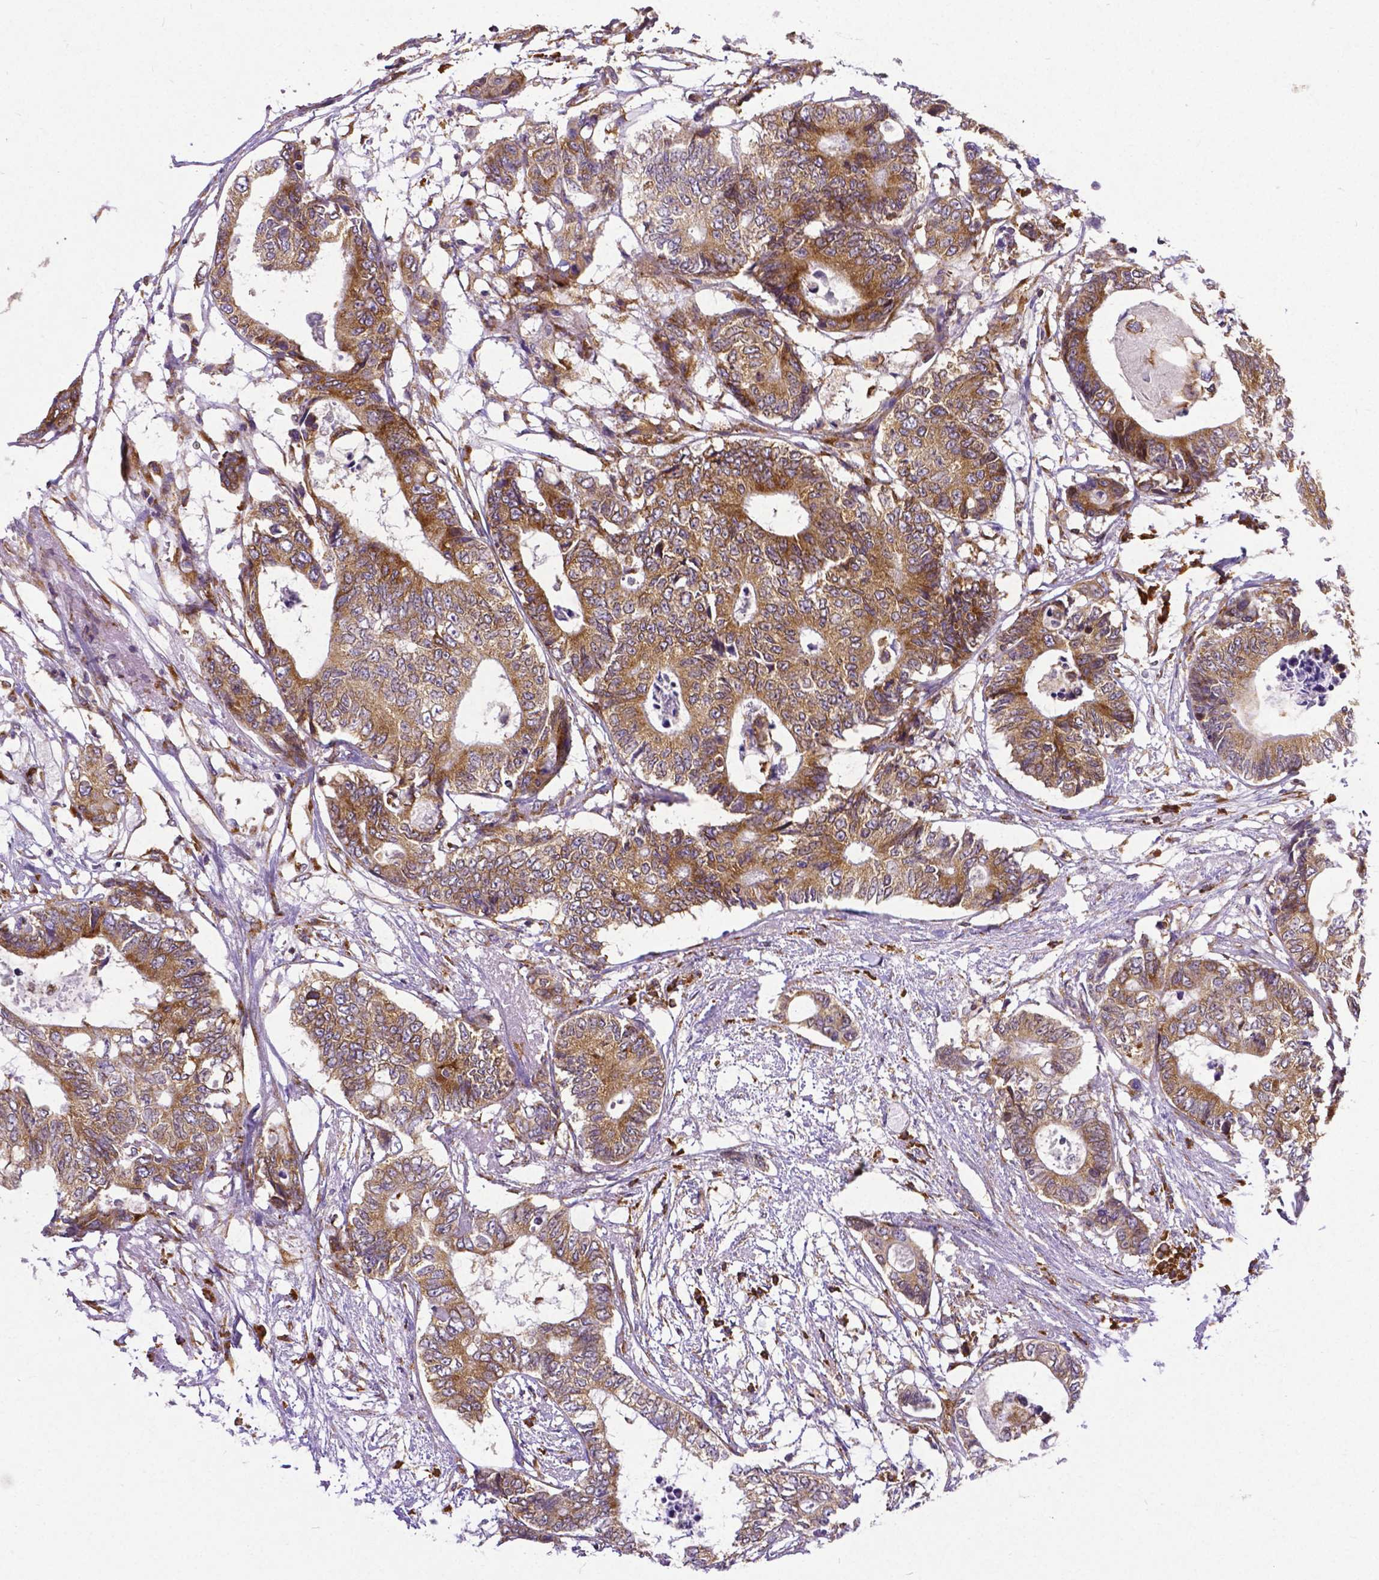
{"staining": {"intensity": "moderate", "quantity": ">75%", "location": "cytoplasmic/membranous"}, "tissue": "colorectal cancer", "cell_type": "Tumor cells", "image_type": "cancer", "snomed": [{"axis": "morphology", "description": "Adenocarcinoma, NOS"}, {"axis": "topography", "description": "Colon"}], "caption": "Moderate cytoplasmic/membranous positivity is appreciated in approximately >75% of tumor cells in colorectal adenocarcinoma.", "gene": "MTDH", "patient": {"sex": "female", "age": 48}}